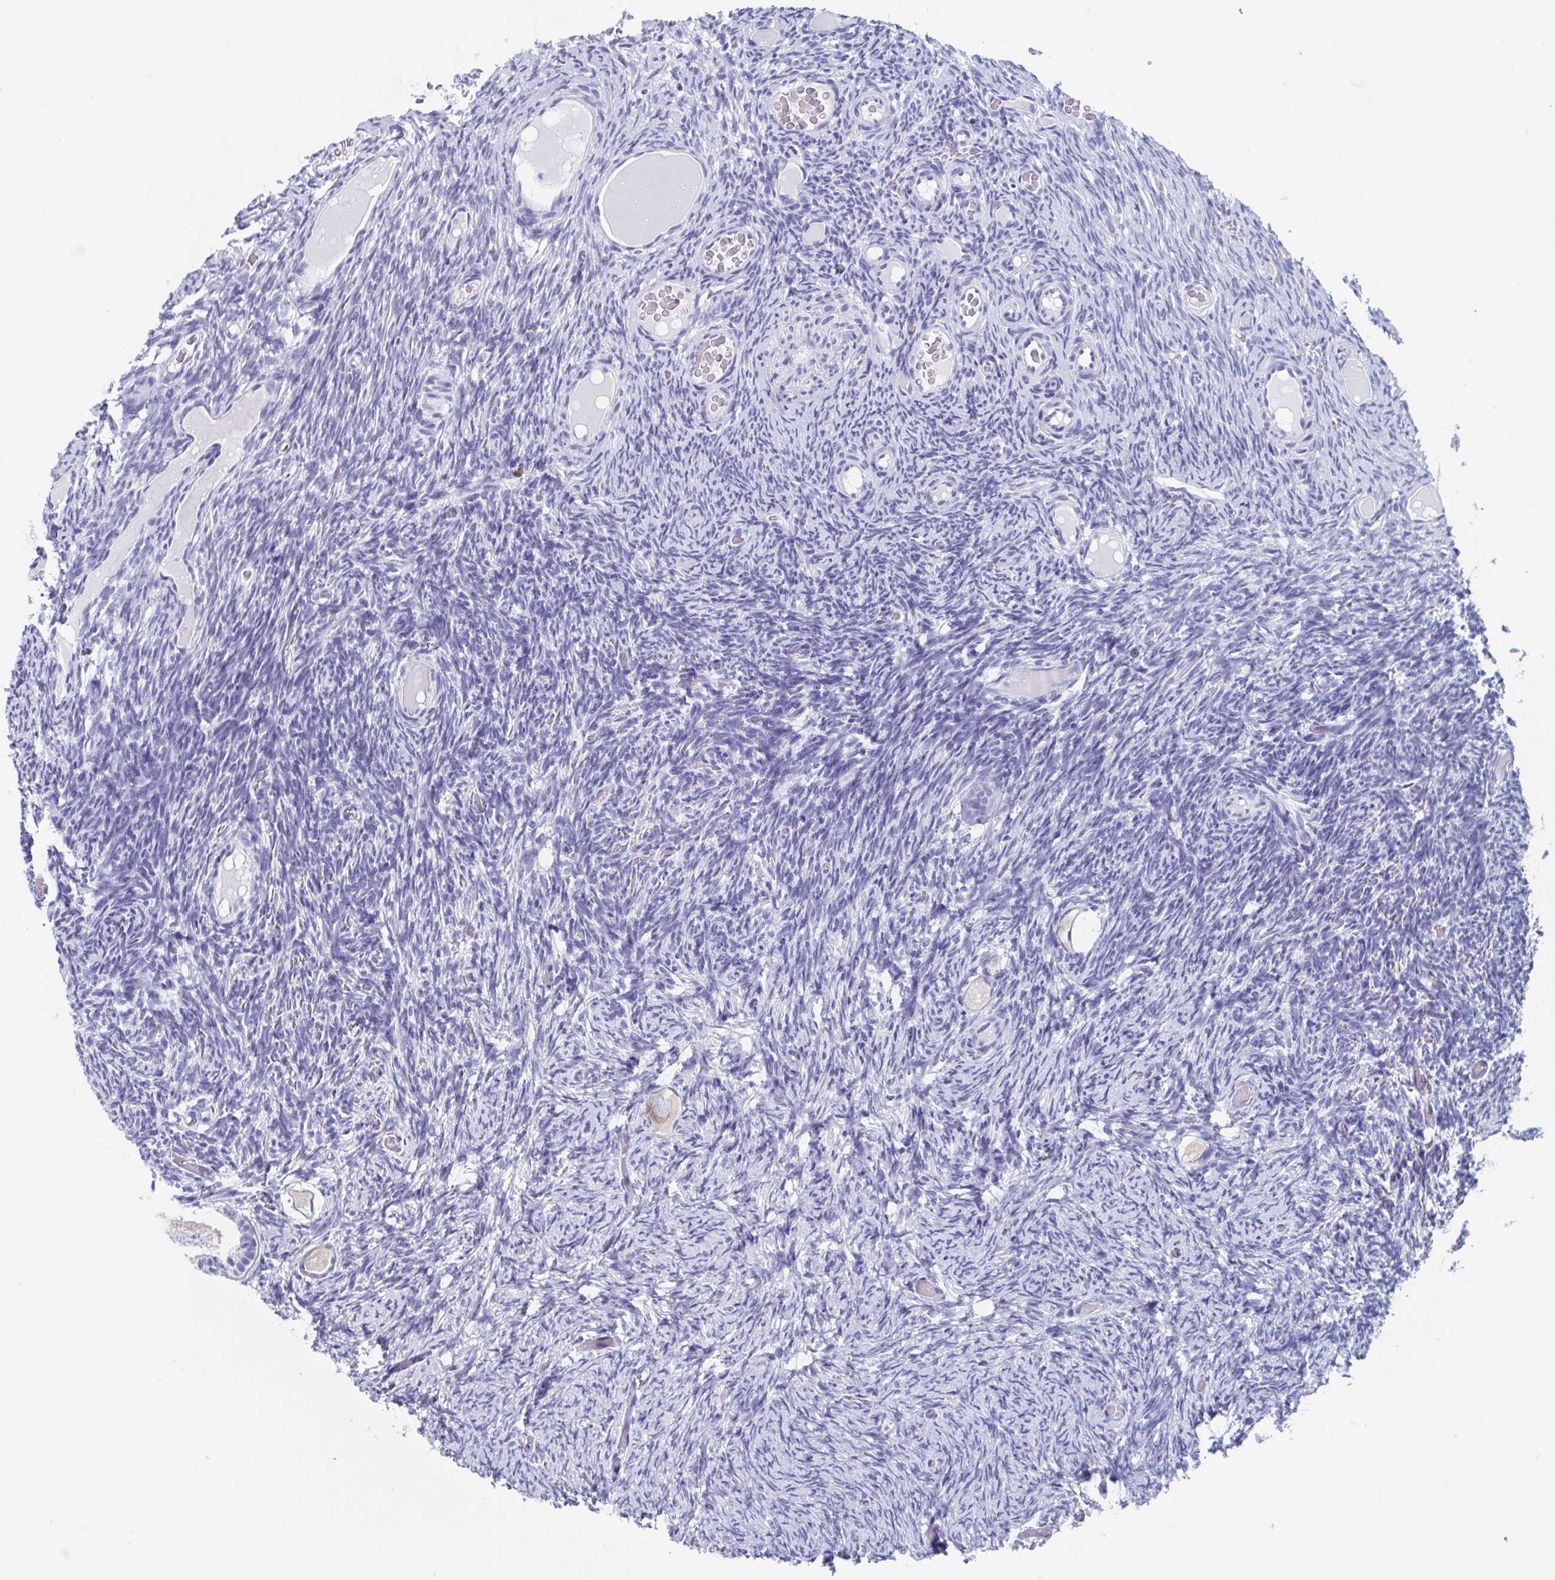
{"staining": {"intensity": "weak", "quantity": "<25%", "location": "cytoplasmic/membranous"}, "tissue": "ovary", "cell_type": "Follicle cells", "image_type": "normal", "snomed": [{"axis": "morphology", "description": "Normal tissue, NOS"}, {"axis": "topography", "description": "Ovary"}], "caption": "Ovary stained for a protein using IHC displays no expression follicle cells.", "gene": "SHCBP1L", "patient": {"sex": "female", "age": 34}}